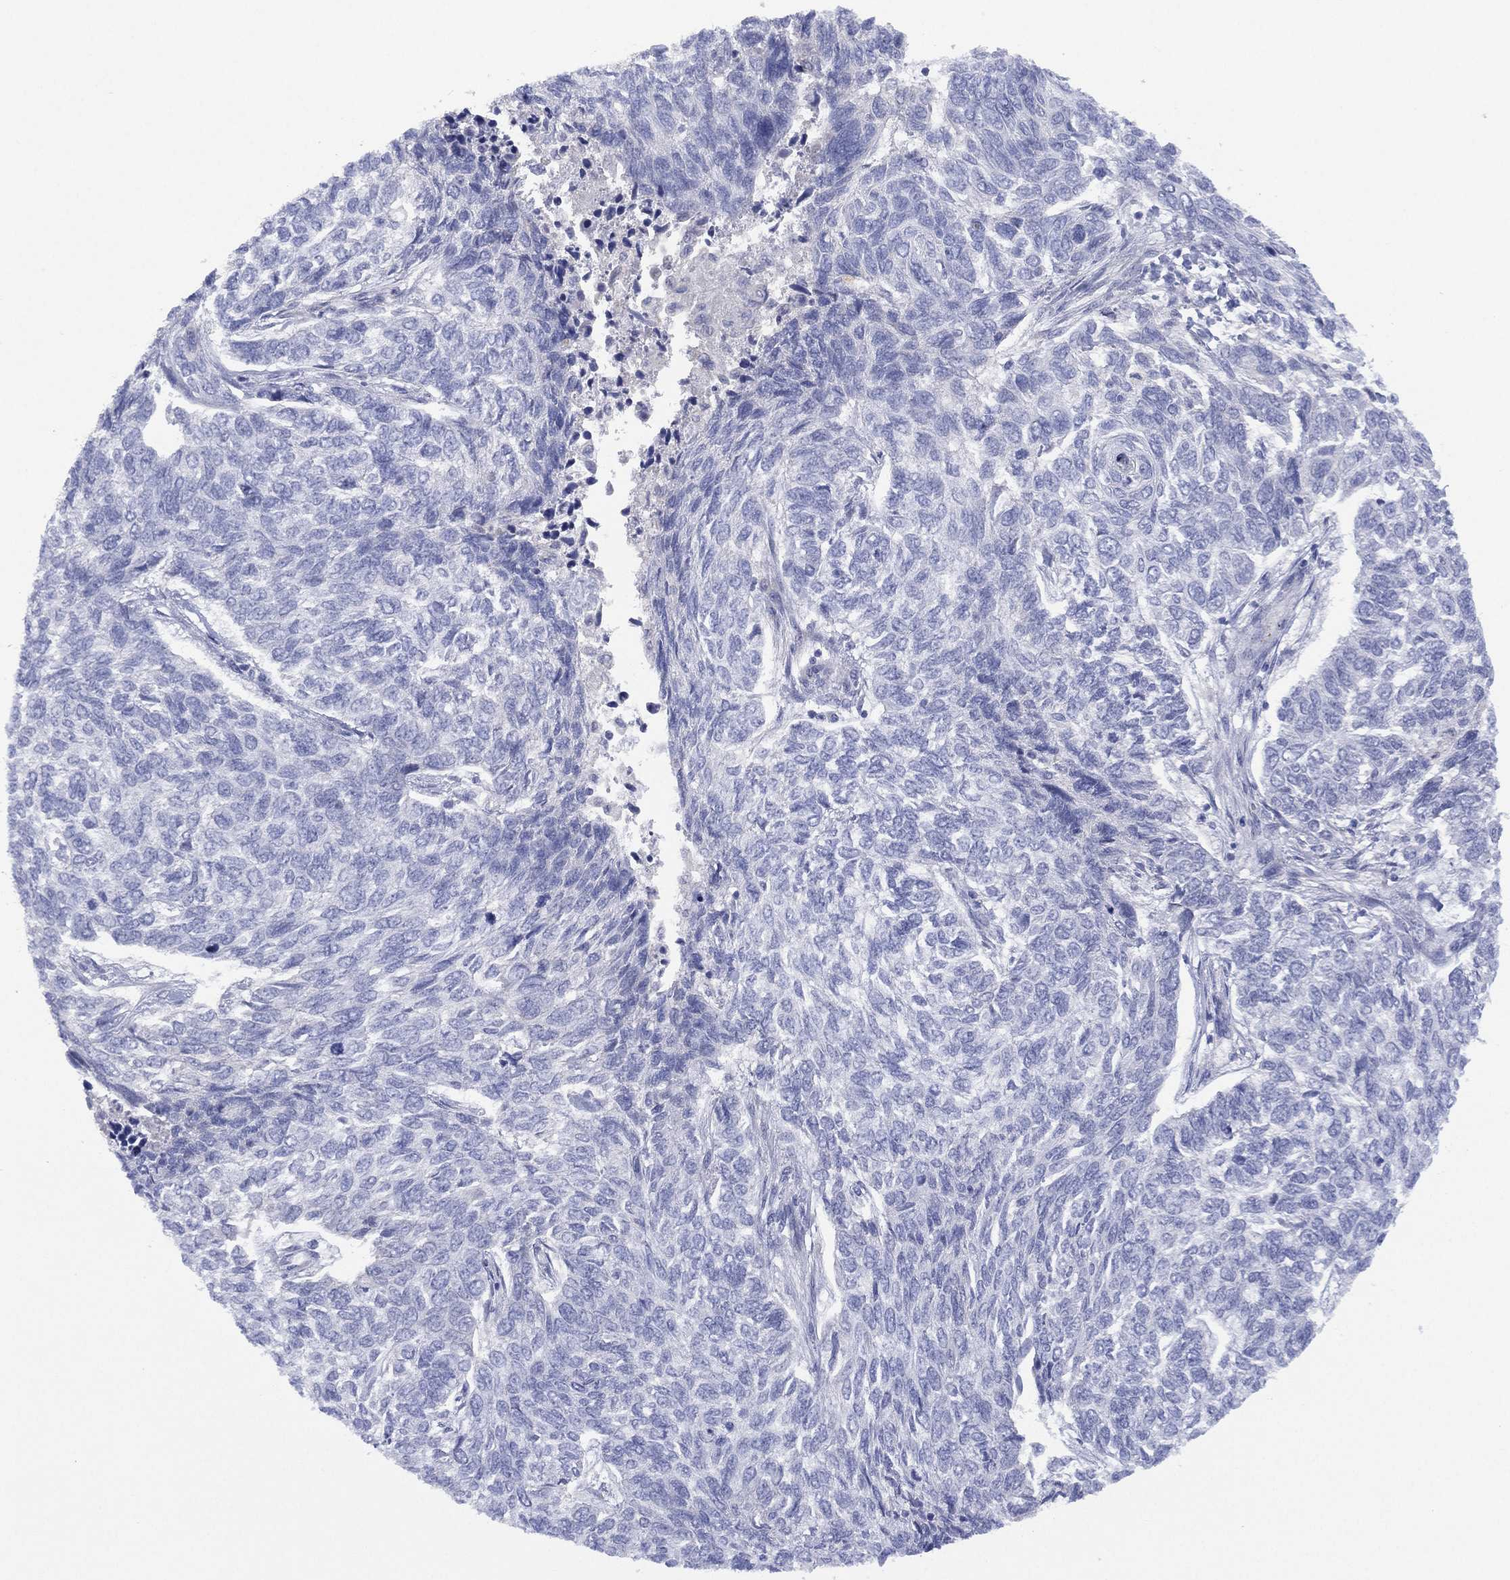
{"staining": {"intensity": "negative", "quantity": "none", "location": "none"}, "tissue": "skin cancer", "cell_type": "Tumor cells", "image_type": "cancer", "snomed": [{"axis": "morphology", "description": "Basal cell carcinoma"}, {"axis": "topography", "description": "Skin"}], "caption": "Tumor cells show no significant staining in basal cell carcinoma (skin).", "gene": "CYP2D6", "patient": {"sex": "female", "age": 65}}